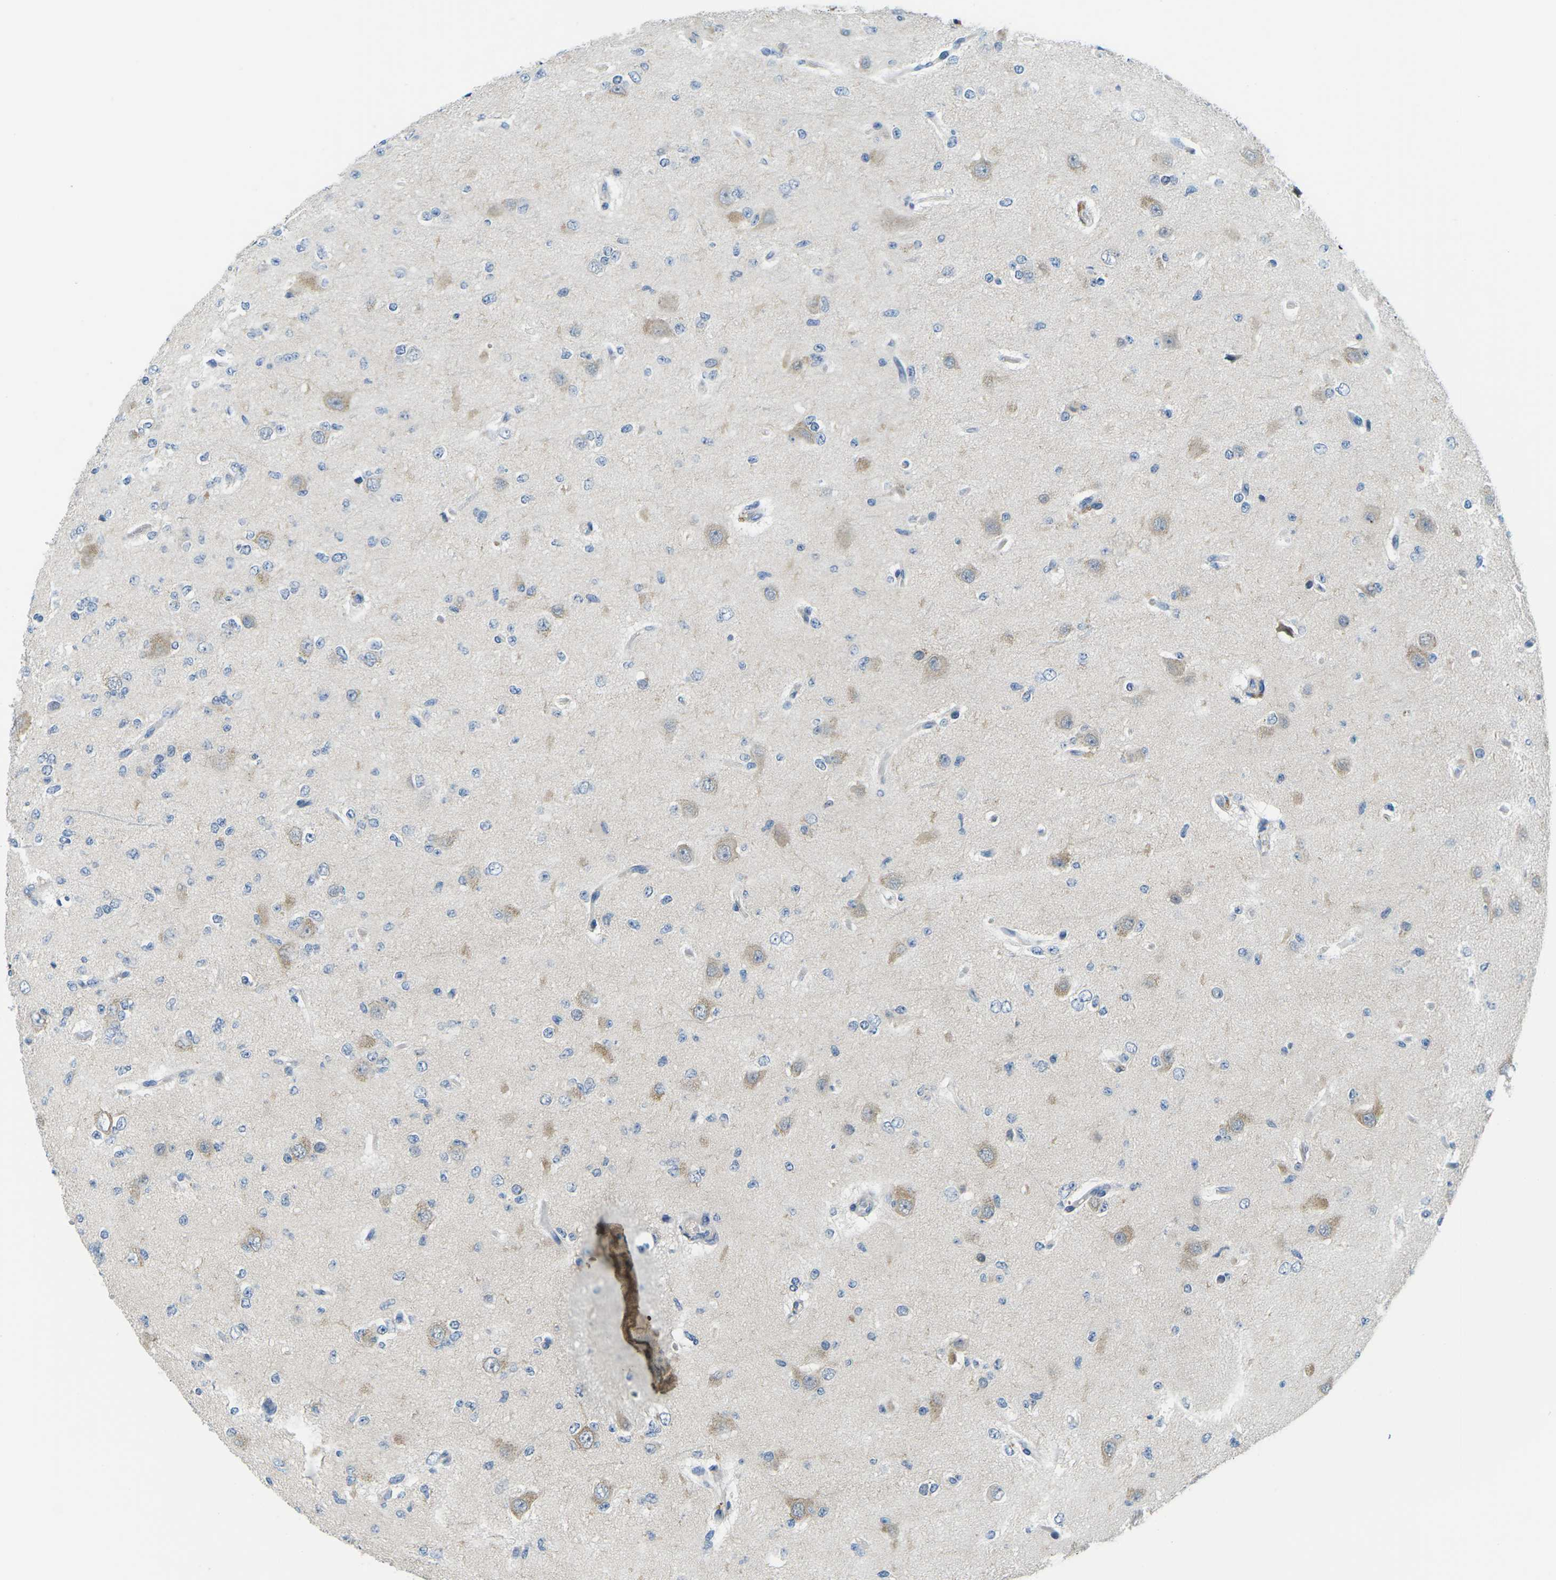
{"staining": {"intensity": "negative", "quantity": "none", "location": "none"}, "tissue": "glioma", "cell_type": "Tumor cells", "image_type": "cancer", "snomed": [{"axis": "morphology", "description": "Glioma, malignant, Low grade"}, {"axis": "topography", "description": "Brain"}], "caption": "Glioma was stained to show a protein in brown. There is no significant staining in tumor cells.", "gene": "CTNND1", "patient": {"sex": "male", "age": 38}}